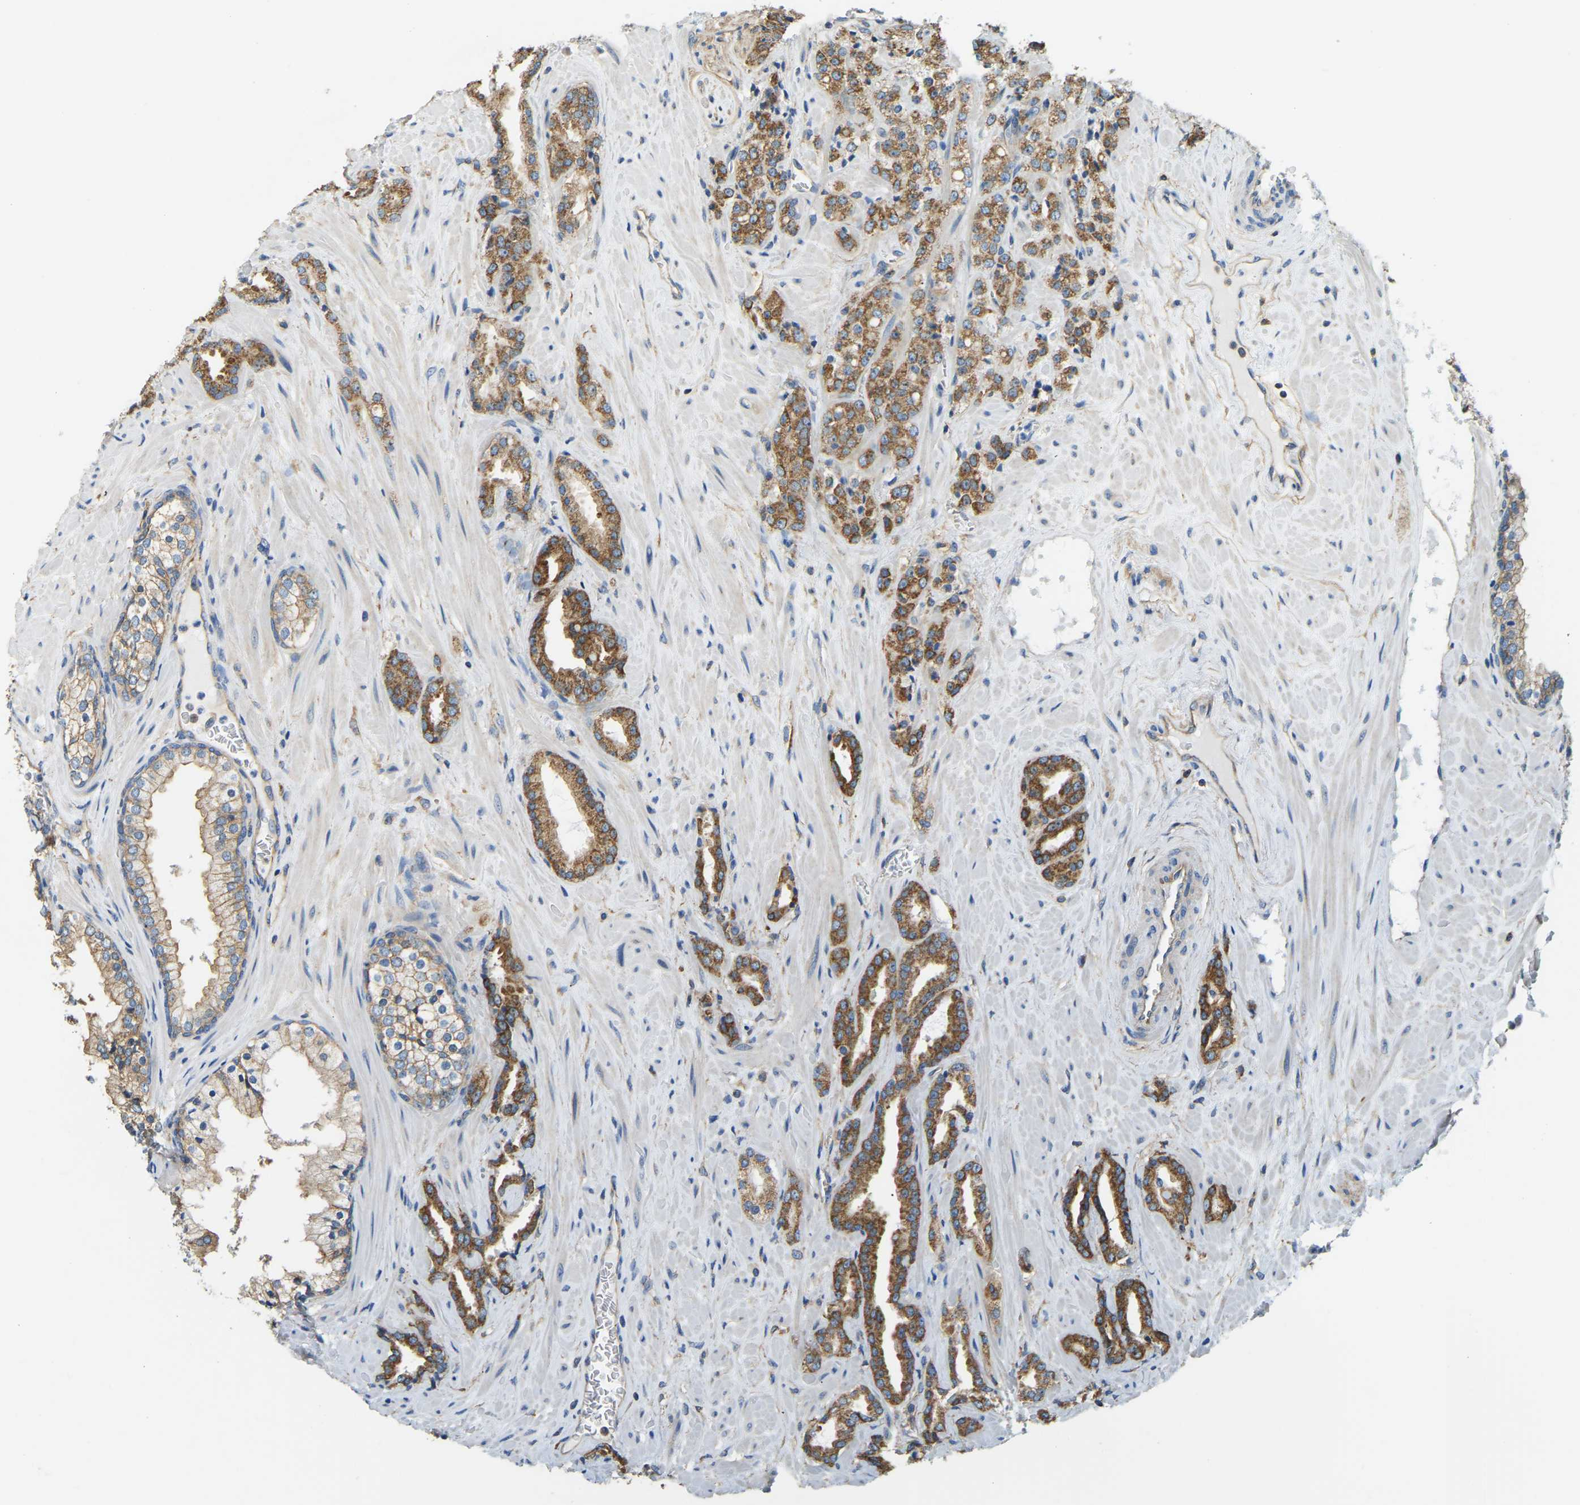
{"staining": {"intensity": "moderate", "quantity": ">75%", "location": "cytoplasmic/membranous"}, "tissue": "prostate cancer", "cell_type": "Tumor cells", "image_type": "cancer", "snomed": [{"axis": "morphology", "description": "Adenocarcinoma, High grade"}, {"axis": "topography", "description": "Prostate"}], "caption": "Immunohistochemical staining of human prostate adenocarcinoma (high-grade) shows moderate cytoplasmic/membranous protein positivity in about >75% of tumor cells.", "gene": "AHNAK", "patient": {"sex": "male", "age": 64}}